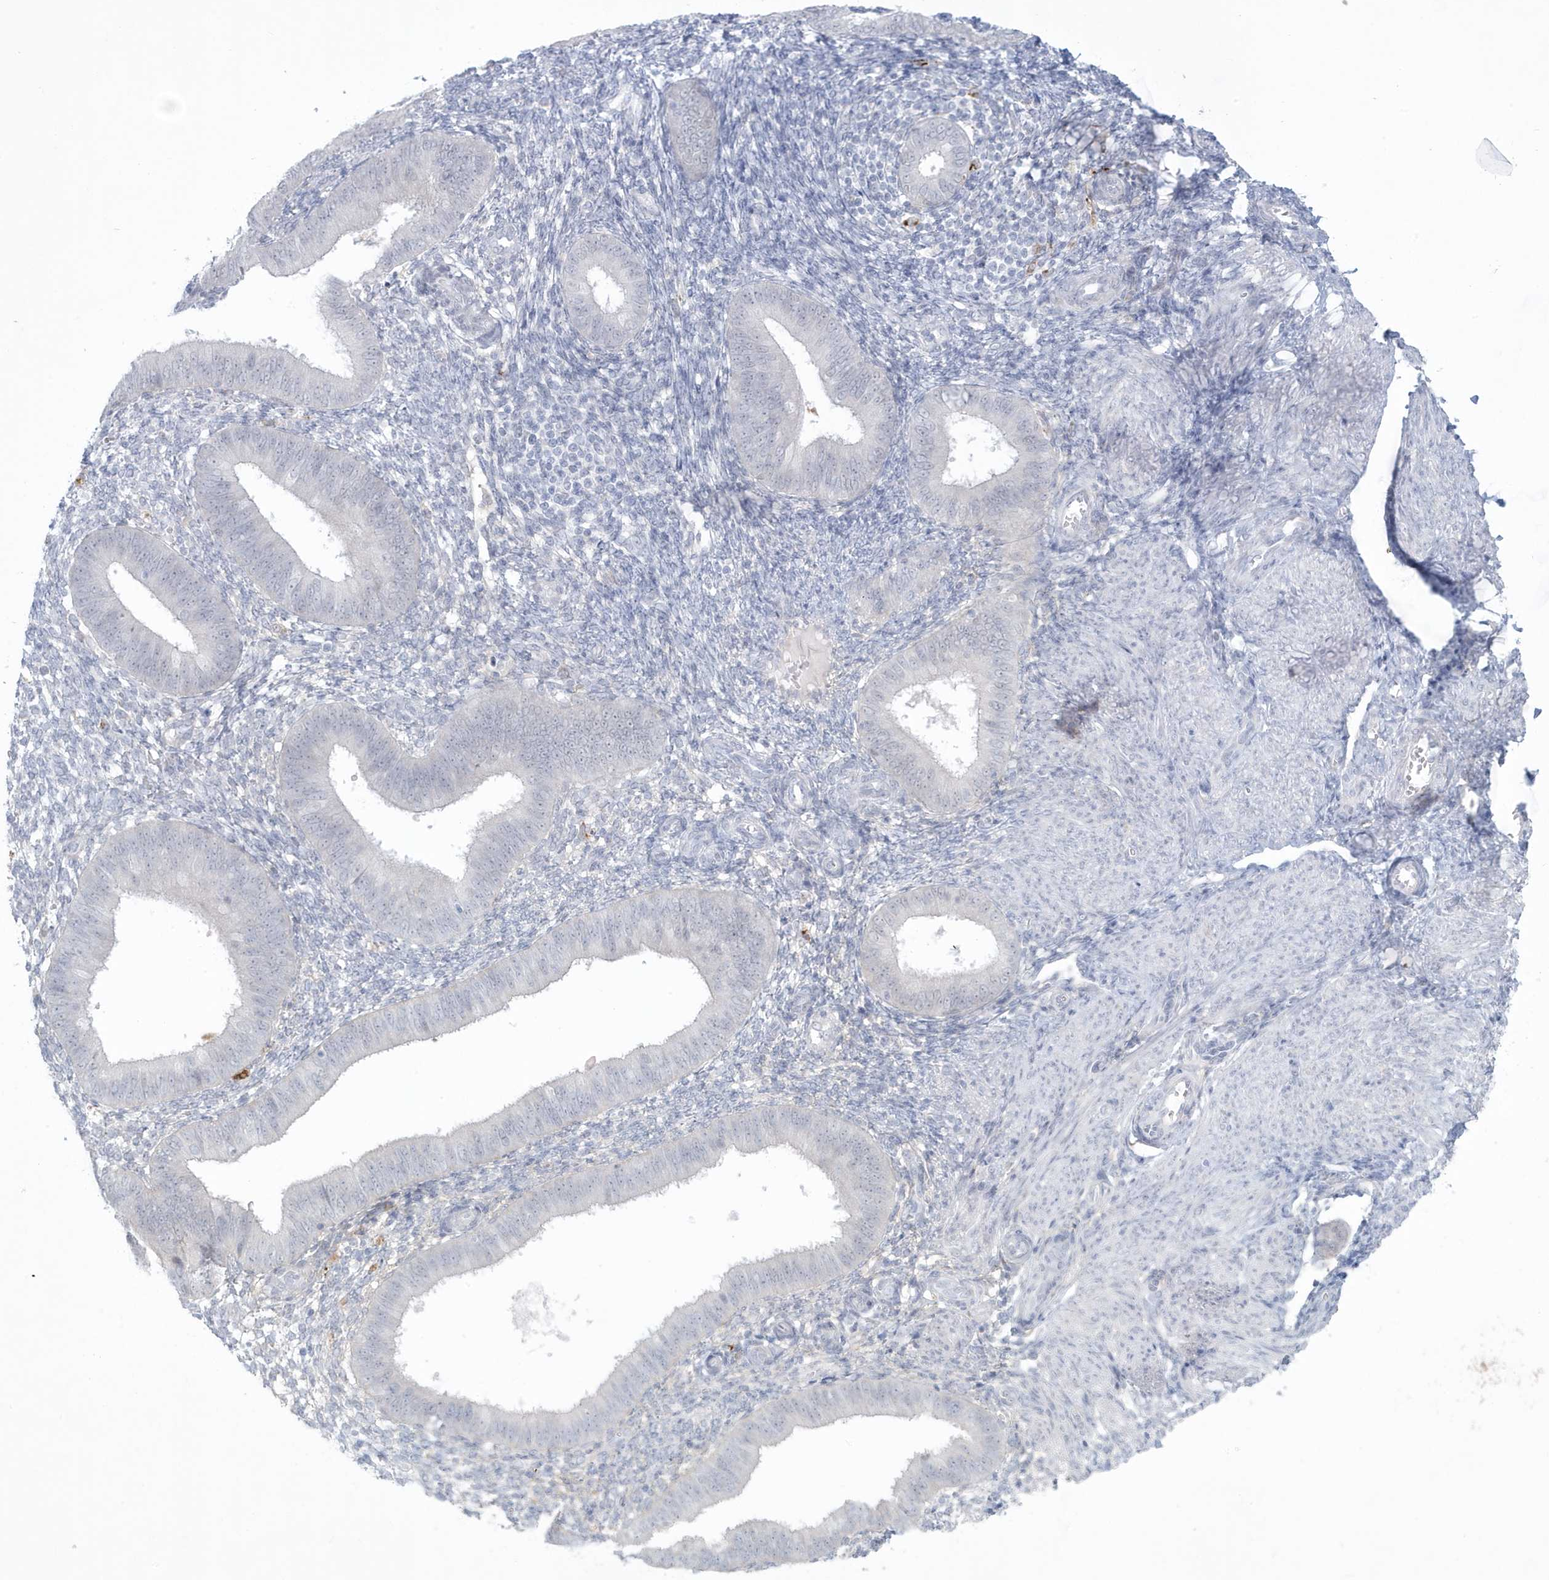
{"staining": {"intensity": "negative", "quantity": "none", "location": "none"}, "tissue": "endometrium", "cell_type": "Cells in endometrial stroma", "image_type": "normal", "snomed": [{"axis": "morphology", "description": "Normal tissue, NOS"}, {"axis": "topography", "description": "Uterus"}, {"axis": "topography", "description": "Endometrium"}], "caption": "Immunohistochemistry micrograph of normal endometrium stained for a protein (brown), which reveals no positivity in cells in endometrial stroma. (Brightfield microscopy of DAB (3,3'-diaminobenzidine) immunohistochemistry at high magnification).", "gene": "HERC6", "patient": {"sex": "female", "age": 48}}